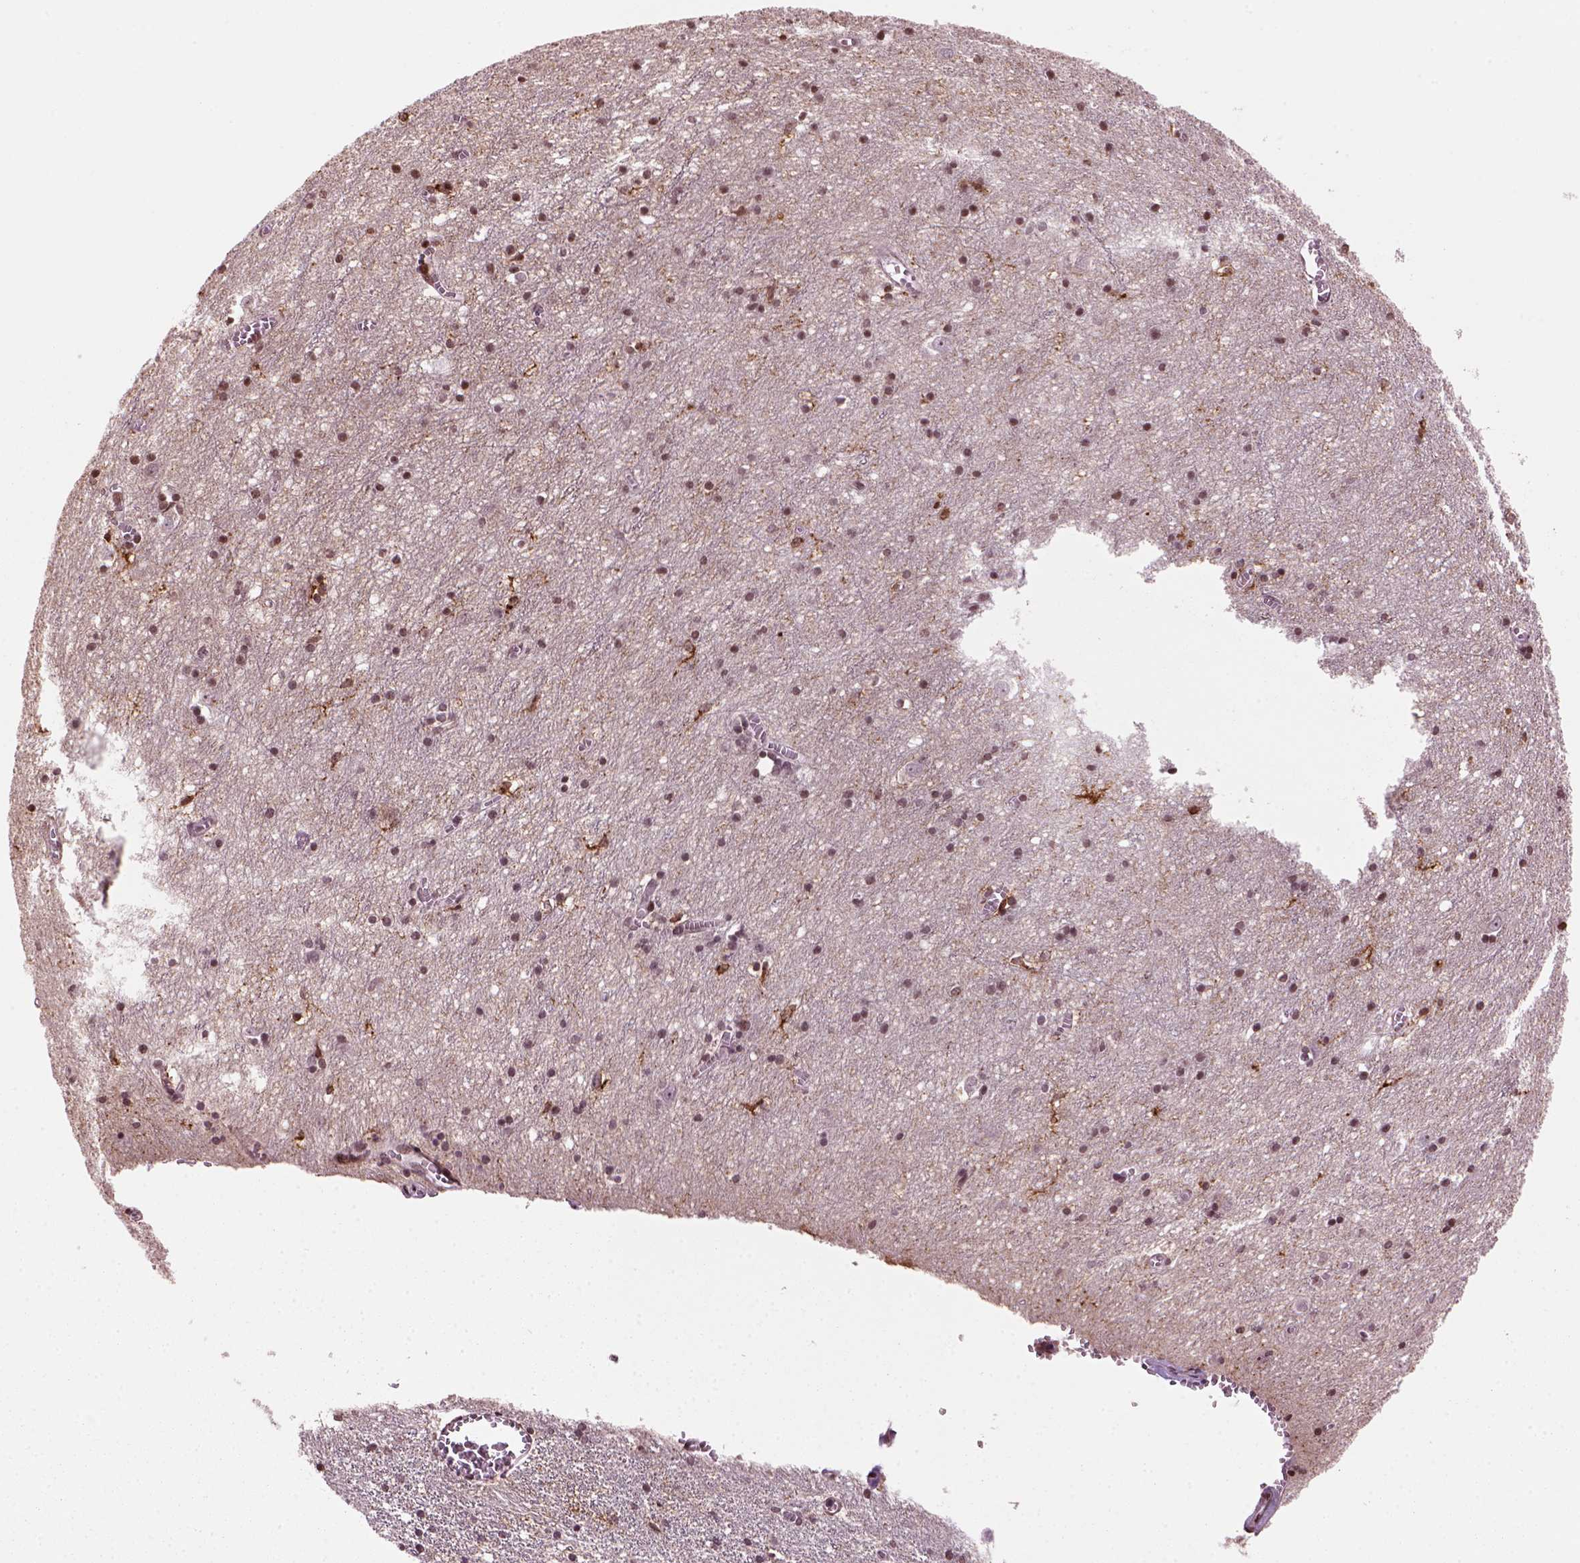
{"staining": {"intensity": "moderate", "quantity": "25%-75%", "location": "cytoplasmic/membranous"}, "tissue": "cerebral cortex", "cell_type": "Endothelial cells", "image_type": "normal", "snomed": [{"axis": "morphology", "description": "Normal tissue, NOS"}, {"axis": "topography", "description": "Cerebral cortex"}], "caption": "The immunohistochemical stain highlights moderate cytoplasmic/membranous staining in endothelial cells of benign cerebral cortex.", "gene": "MARCKS", "patient": {"sex": "male", "age": 70}}